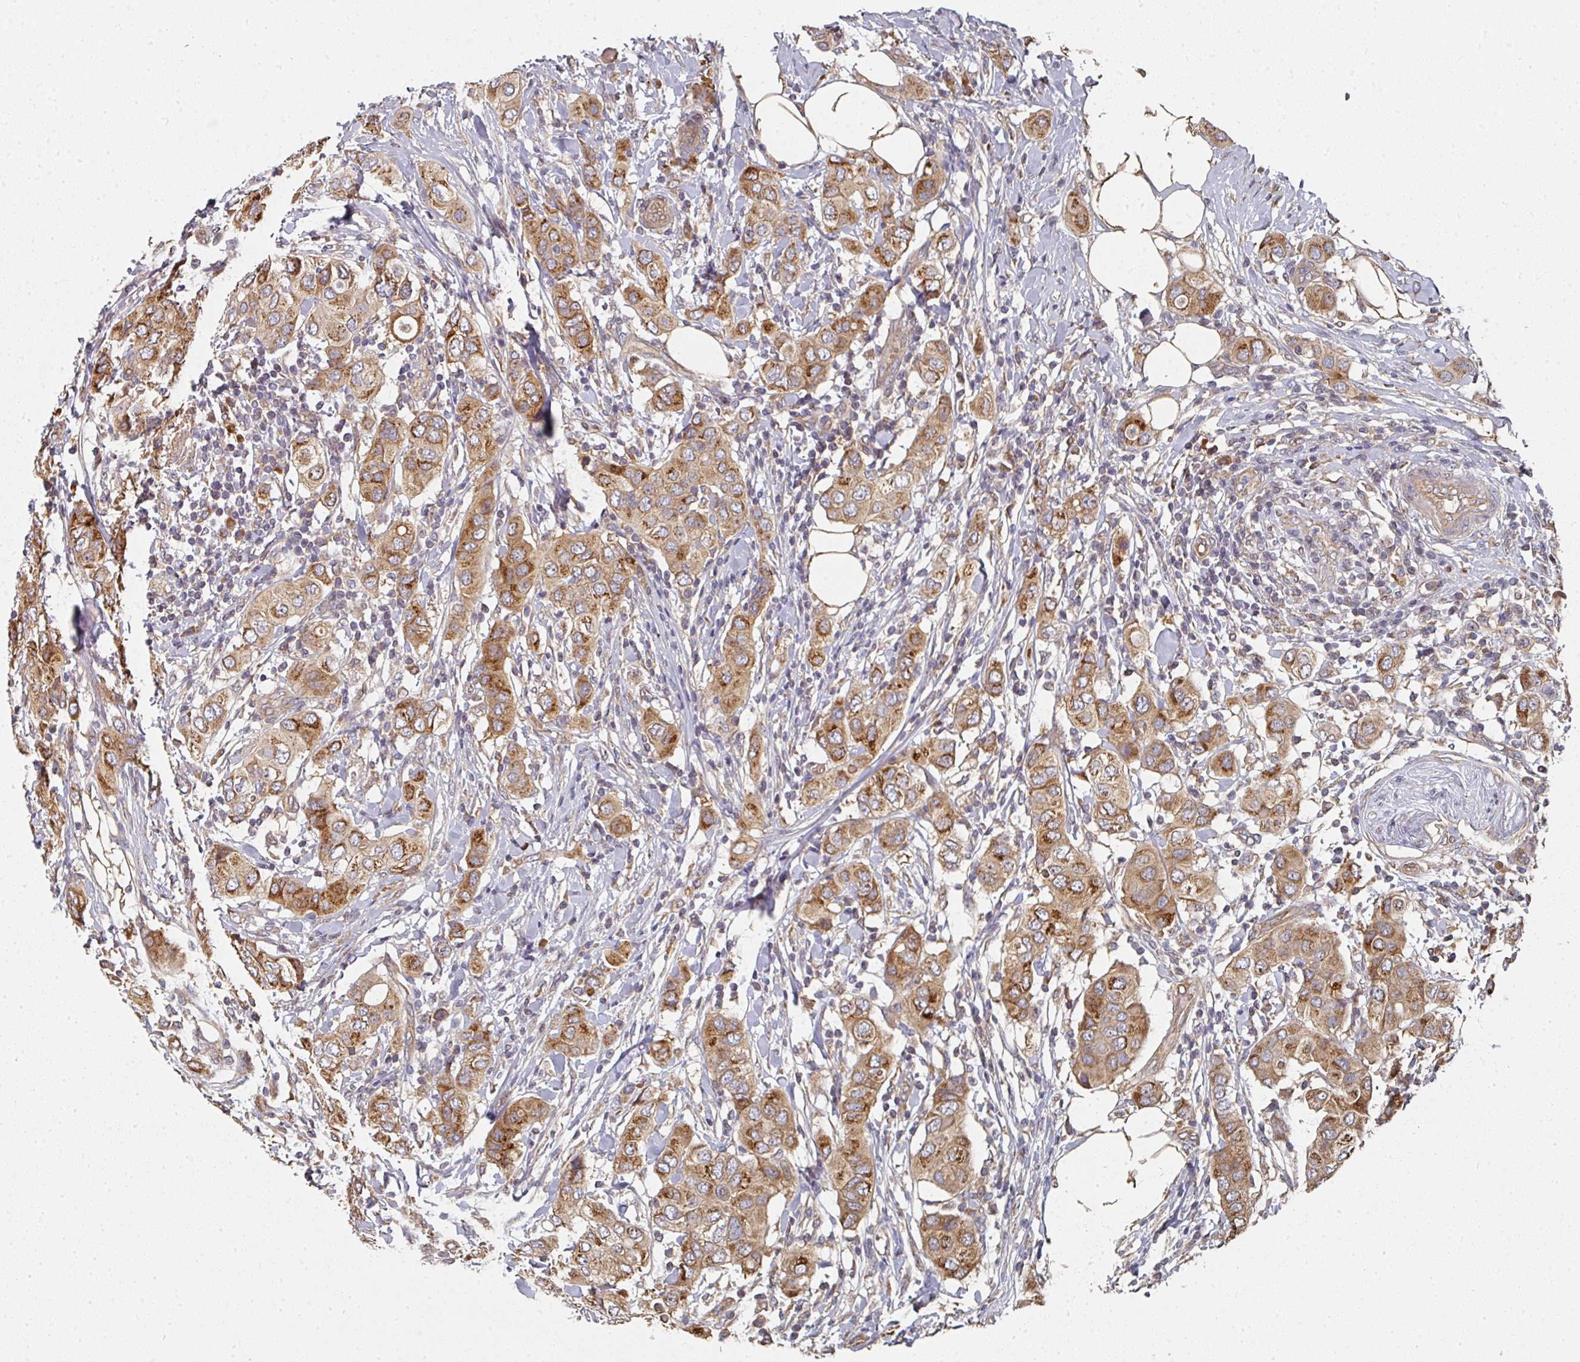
{"staining": {"intensity": "moderate", "quantity": ">75%", "location": "cytoplasmic/membranous"}, "tissue": "breast cancer", "cell_type": "Tumor cells", "image_type": "cancer", "snomed": [{"axis": "morphology", "description": "Lobular carcinoma"}, {"axis": "topography", "description": "Breast"}], "caption": "DAB (3,3'-diaminobenzidine) immunohistochemical staining of human breast lobular carcinoma shows moderate cytoplasmic/membranous protein staining in about >75% of tumor cells.", "gene": "EDEM2", "patient": {"sex": "female", "age": 51}}